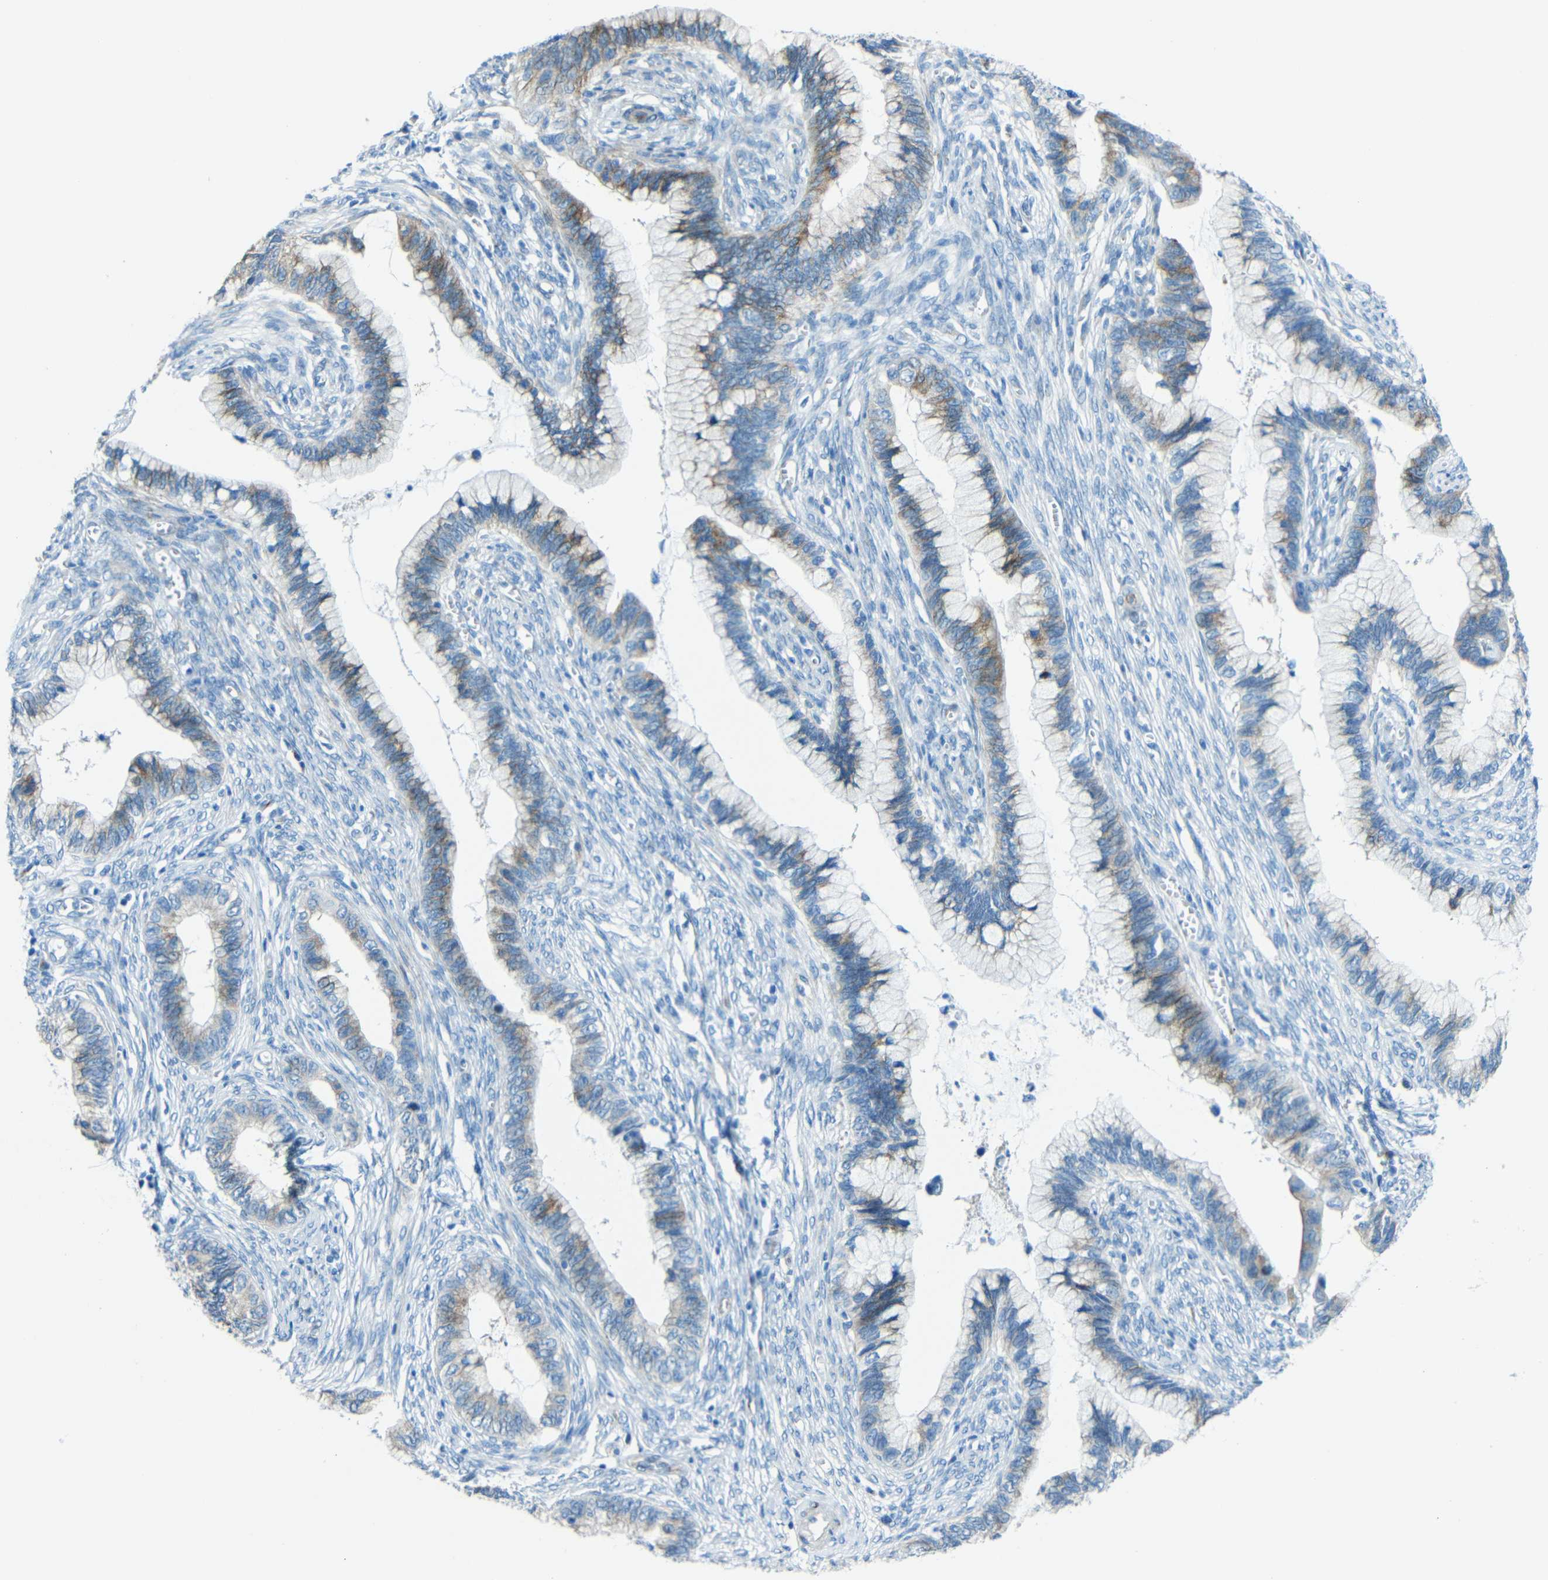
{"staining": {"intensity": "moderate", "quantity": "<25%", "location": "cytoplasmic/membranous"}, "tissue": "cervical cancer", "cell_type": "Tumor cells", "image_type": "cancer", "snomed": [{"axis": "morphology", "description": "Adenocarcinoma, NOS"}, {"axis": "topography", "description": "Cervix"}], "caption": "A histopathology image of cervical cancer (adenocarcinoma) stained for a protein exhibits moderate cytoplasmic/membranous brown staining in tumor cells.", "gene": "TUBB4B", "patient": {"sex": "female", "age": 44}}